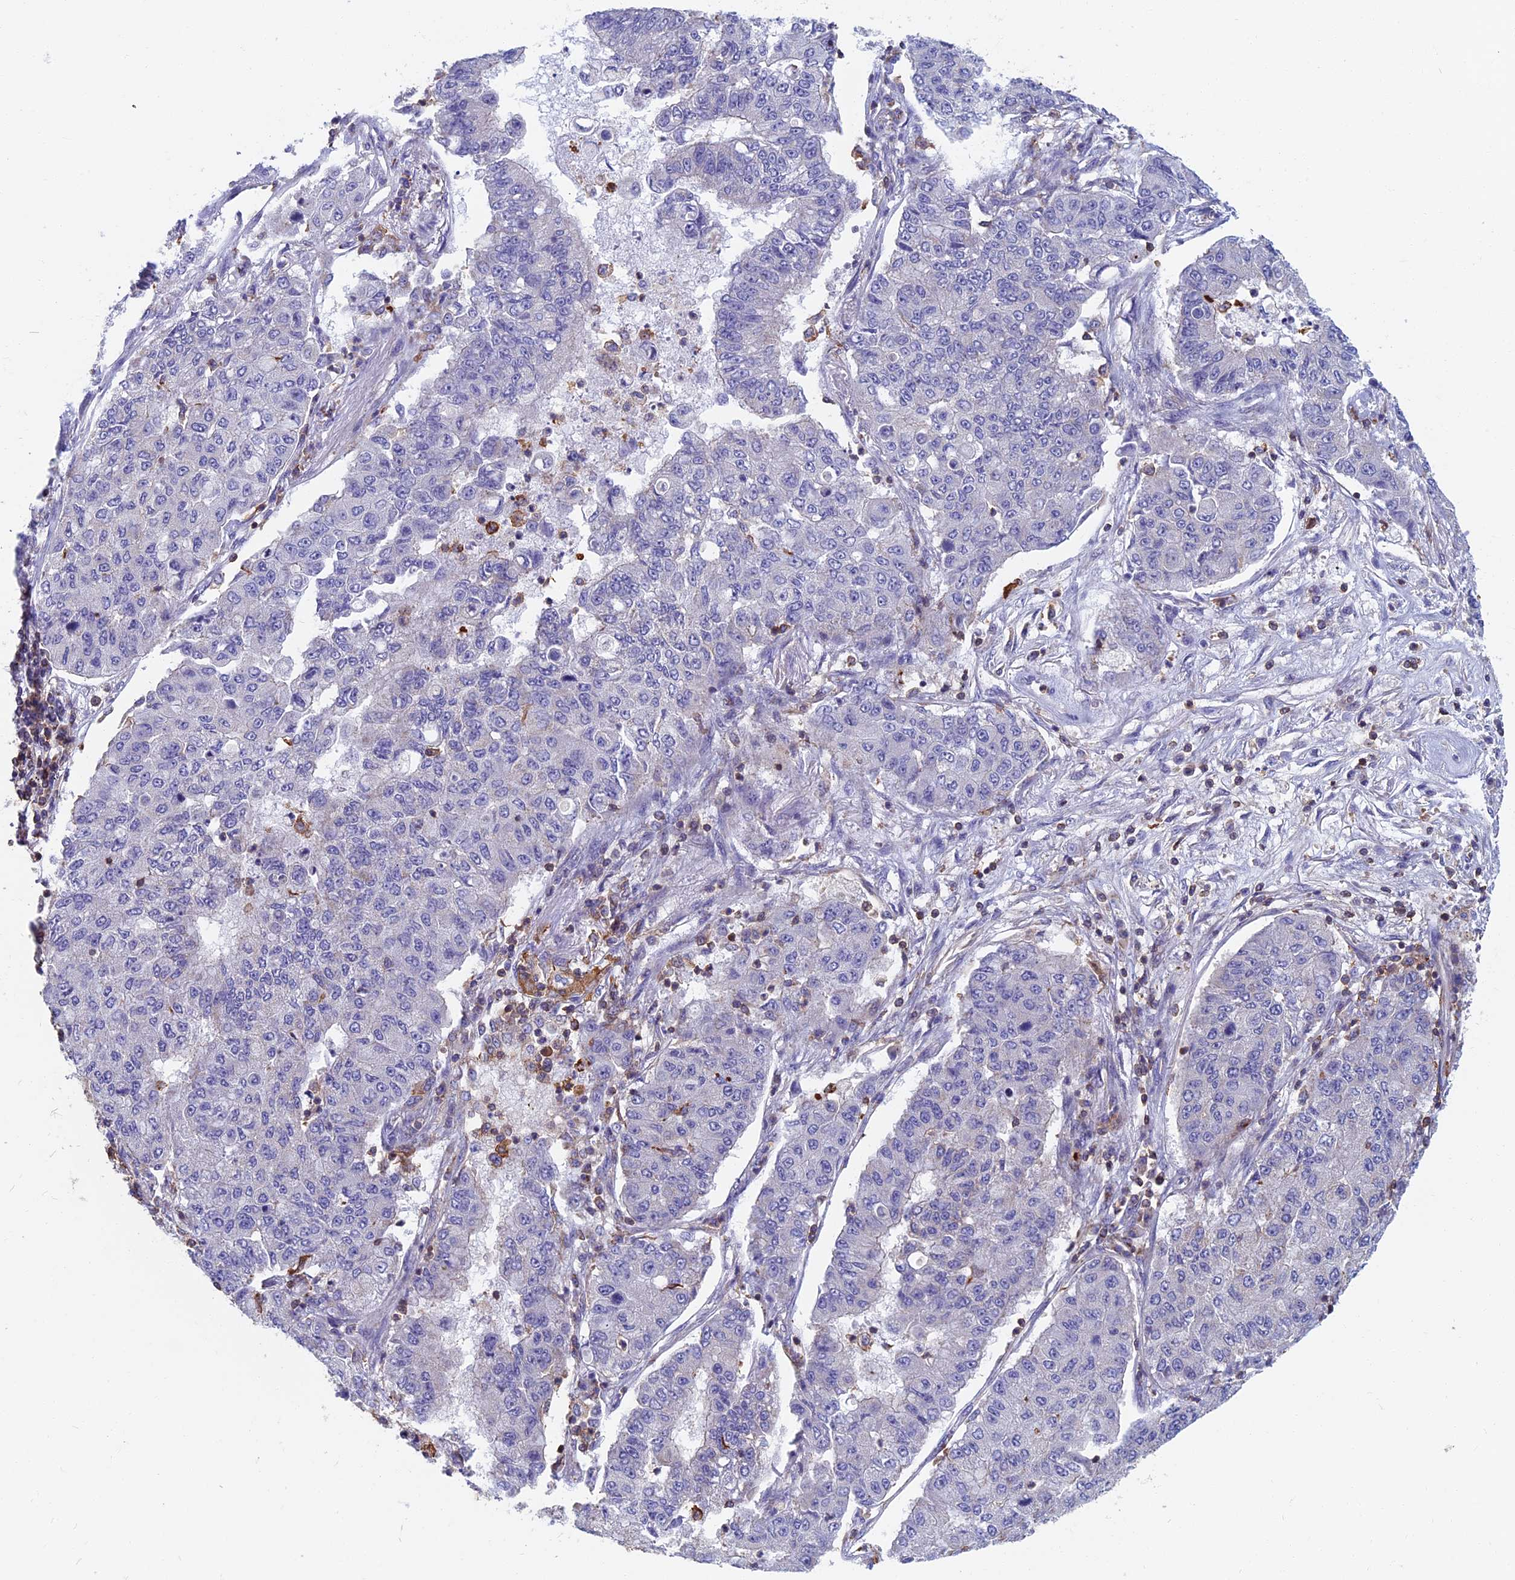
{"staining": {"intensity": "negative", "quantity": "none", "location": "none"}, "tissue": "lung cancer", "cell_type": "Tumor cells", "image_type": "cancer", "snomed": [{"axis": "morphology", "description": "Squamous cell carcinoma, NOS"}, {"axis": "topography", "description": "Lung"}], "caption": "Tumor cells are negative for brown protein staining in lung cancer (squamous cell carcinoma).", "gene": "HSD17B8", "patient": {"sex": "male", "age": 74}}